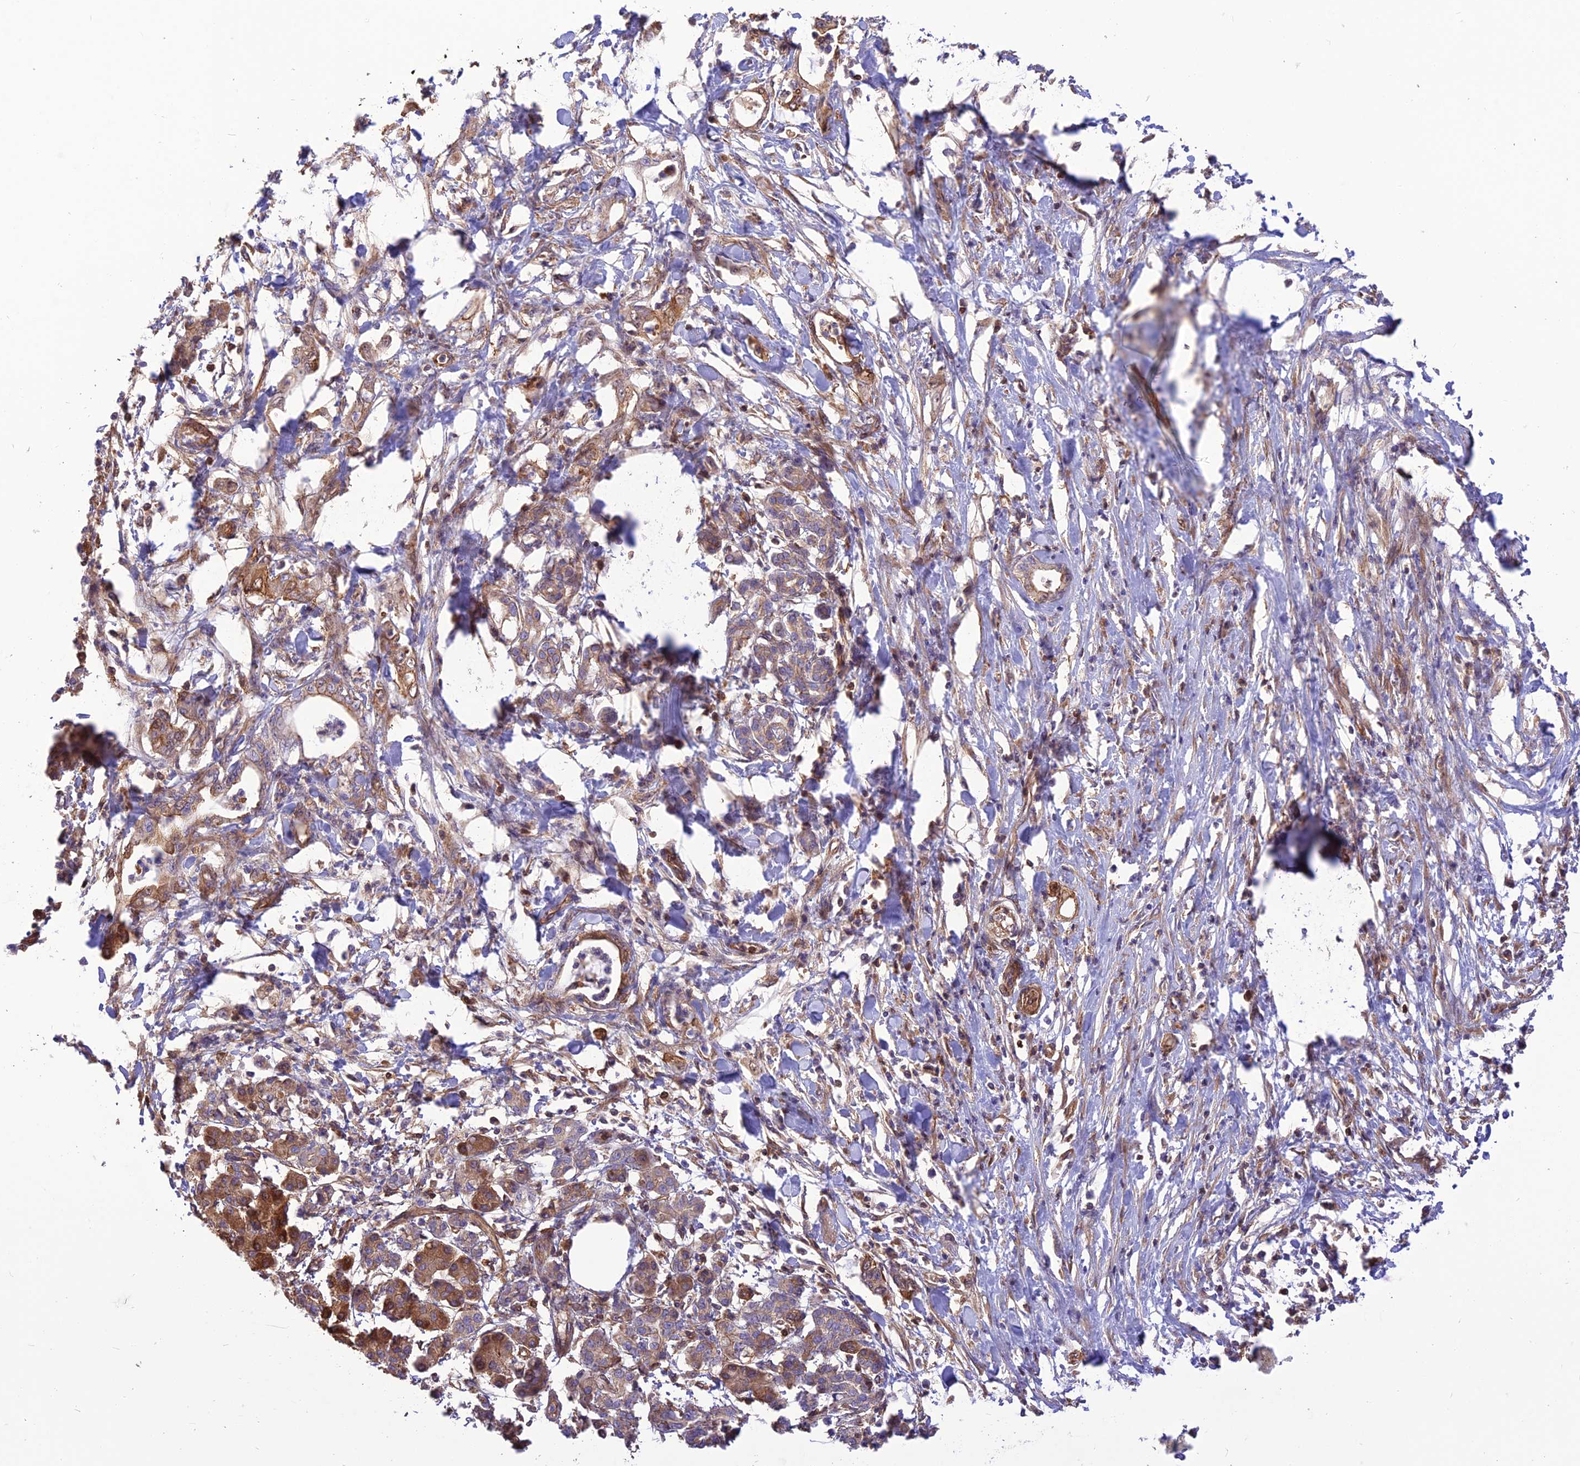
{"staining": {"intensity": "moderate", "quantity": "25%-75%", "location": "cytoplasmic/membranous"}, "tissue": "pancreatic cancer", "cell_type": "Tumor cells", "image_type": "cancer", "snomed": [{"axis": "morphology", "description": "Normal tissue, NOS"}, {"axis": "morphology", "description": "Adenocarcinoma, NOS"}, {"axis": "topography", "description": "Pancreas"}], "caption": "A photomicrograph of adenocarcinoma (pancreatic) stained for a protein exhibits moderate cytoplasmic/membranous brown staining in tumor cells.", "gene": "HPSE2", "patient": {"sex": "female", "age": 55}}